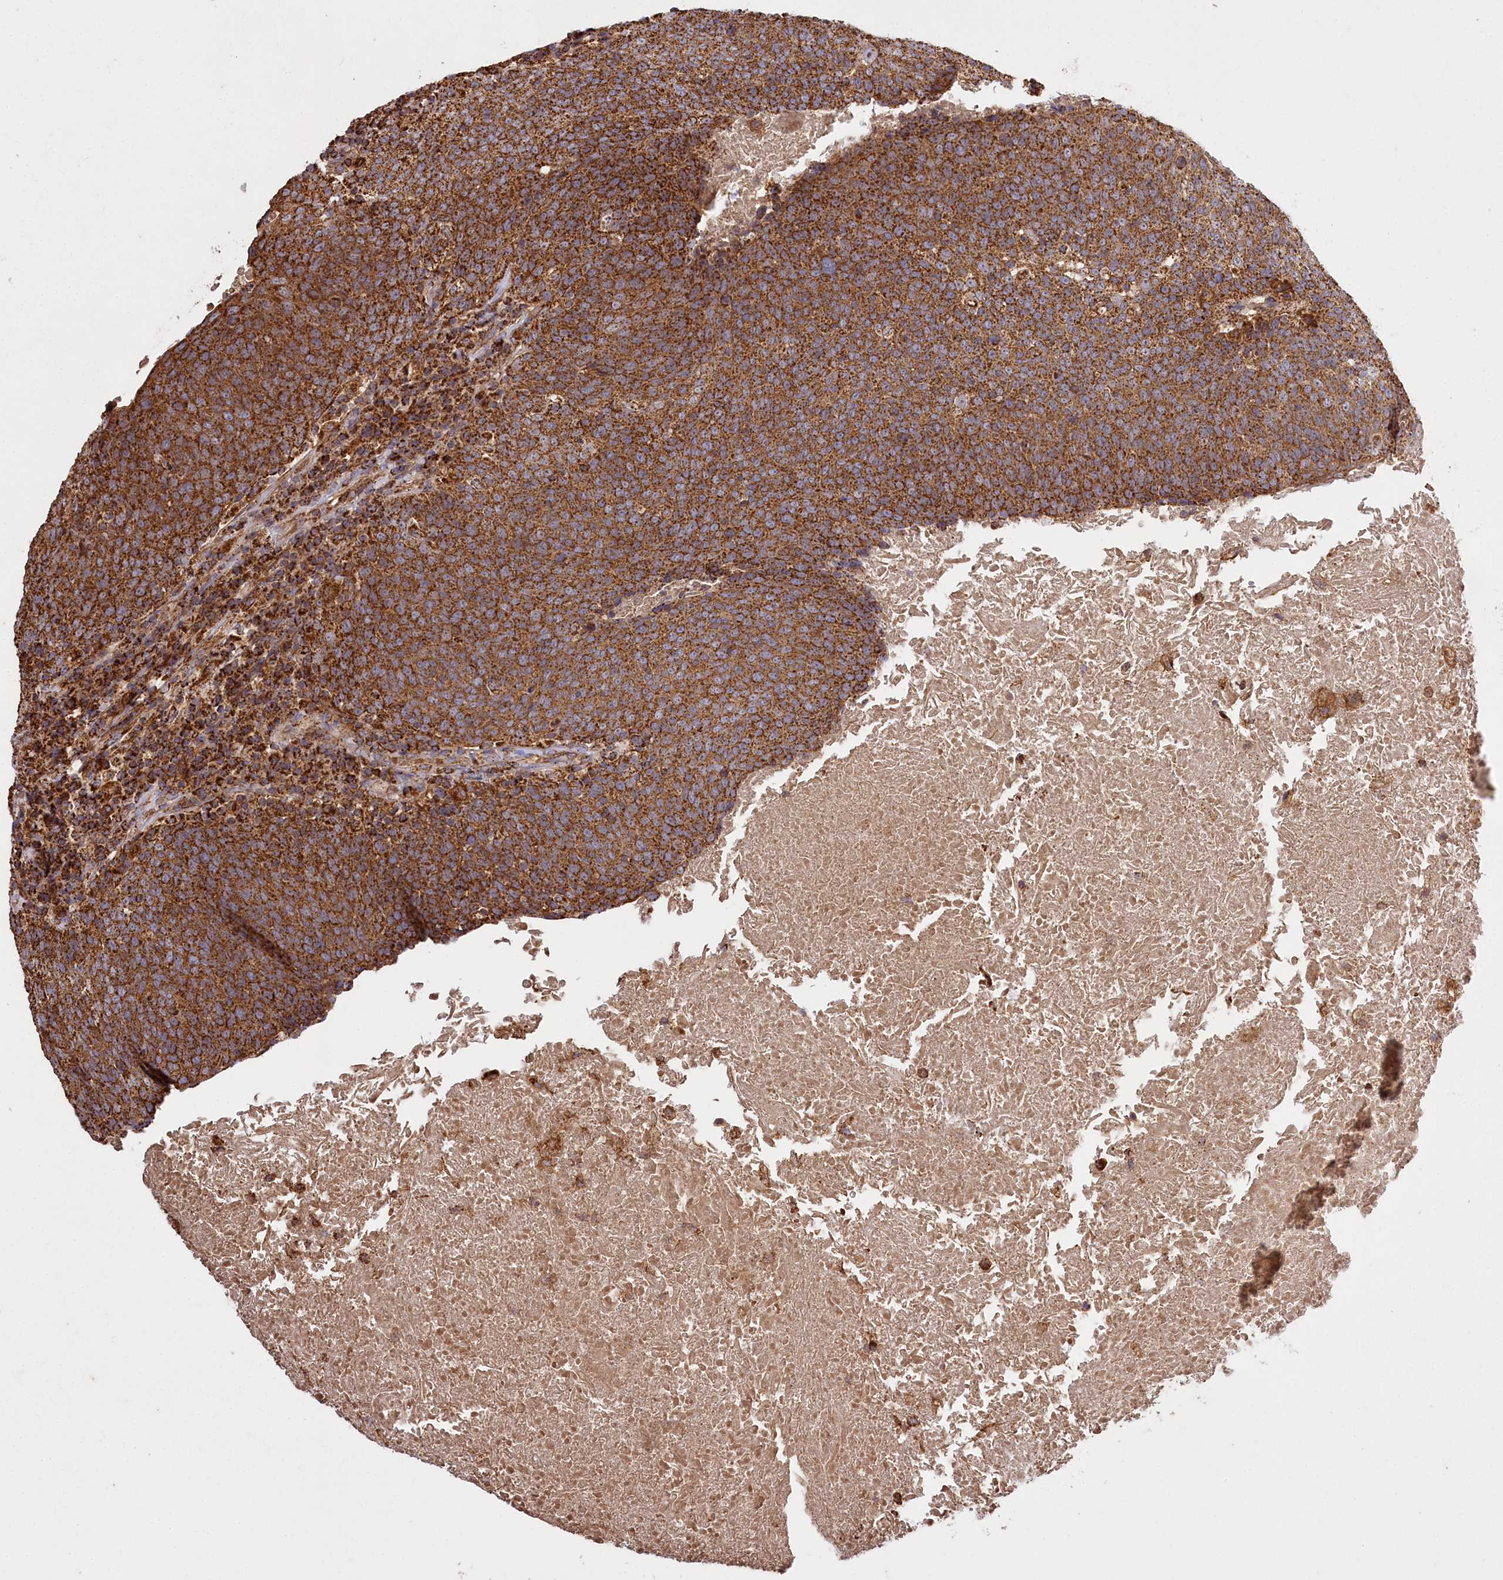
{"staining": {"intensity": "strong", "quantity": ">75%", "location": "cytoplasmic/membranous"}, "tissue": "head and neck cancer", "cell_type": "Tumor cells", "image_type": "cancer", "snomed": [{"axis": "morphology", "description": "Squamous cell carcinoma, NOS"}, {"axis": "morphology", "description": "Squamous cell carcinoma, metastatic, NOS"}, {"axis": "topography", "description": "Lymph node"}, {"axis": "topography", "description": "Head-Neck"}], "caption": "The immunohistochemical stain shows strong cytoplasmic/membranous staining in tumor cells of head and neck cancer tissue.", "gene": "CARD19", "patient": {"sex": "male", "age": 62}}